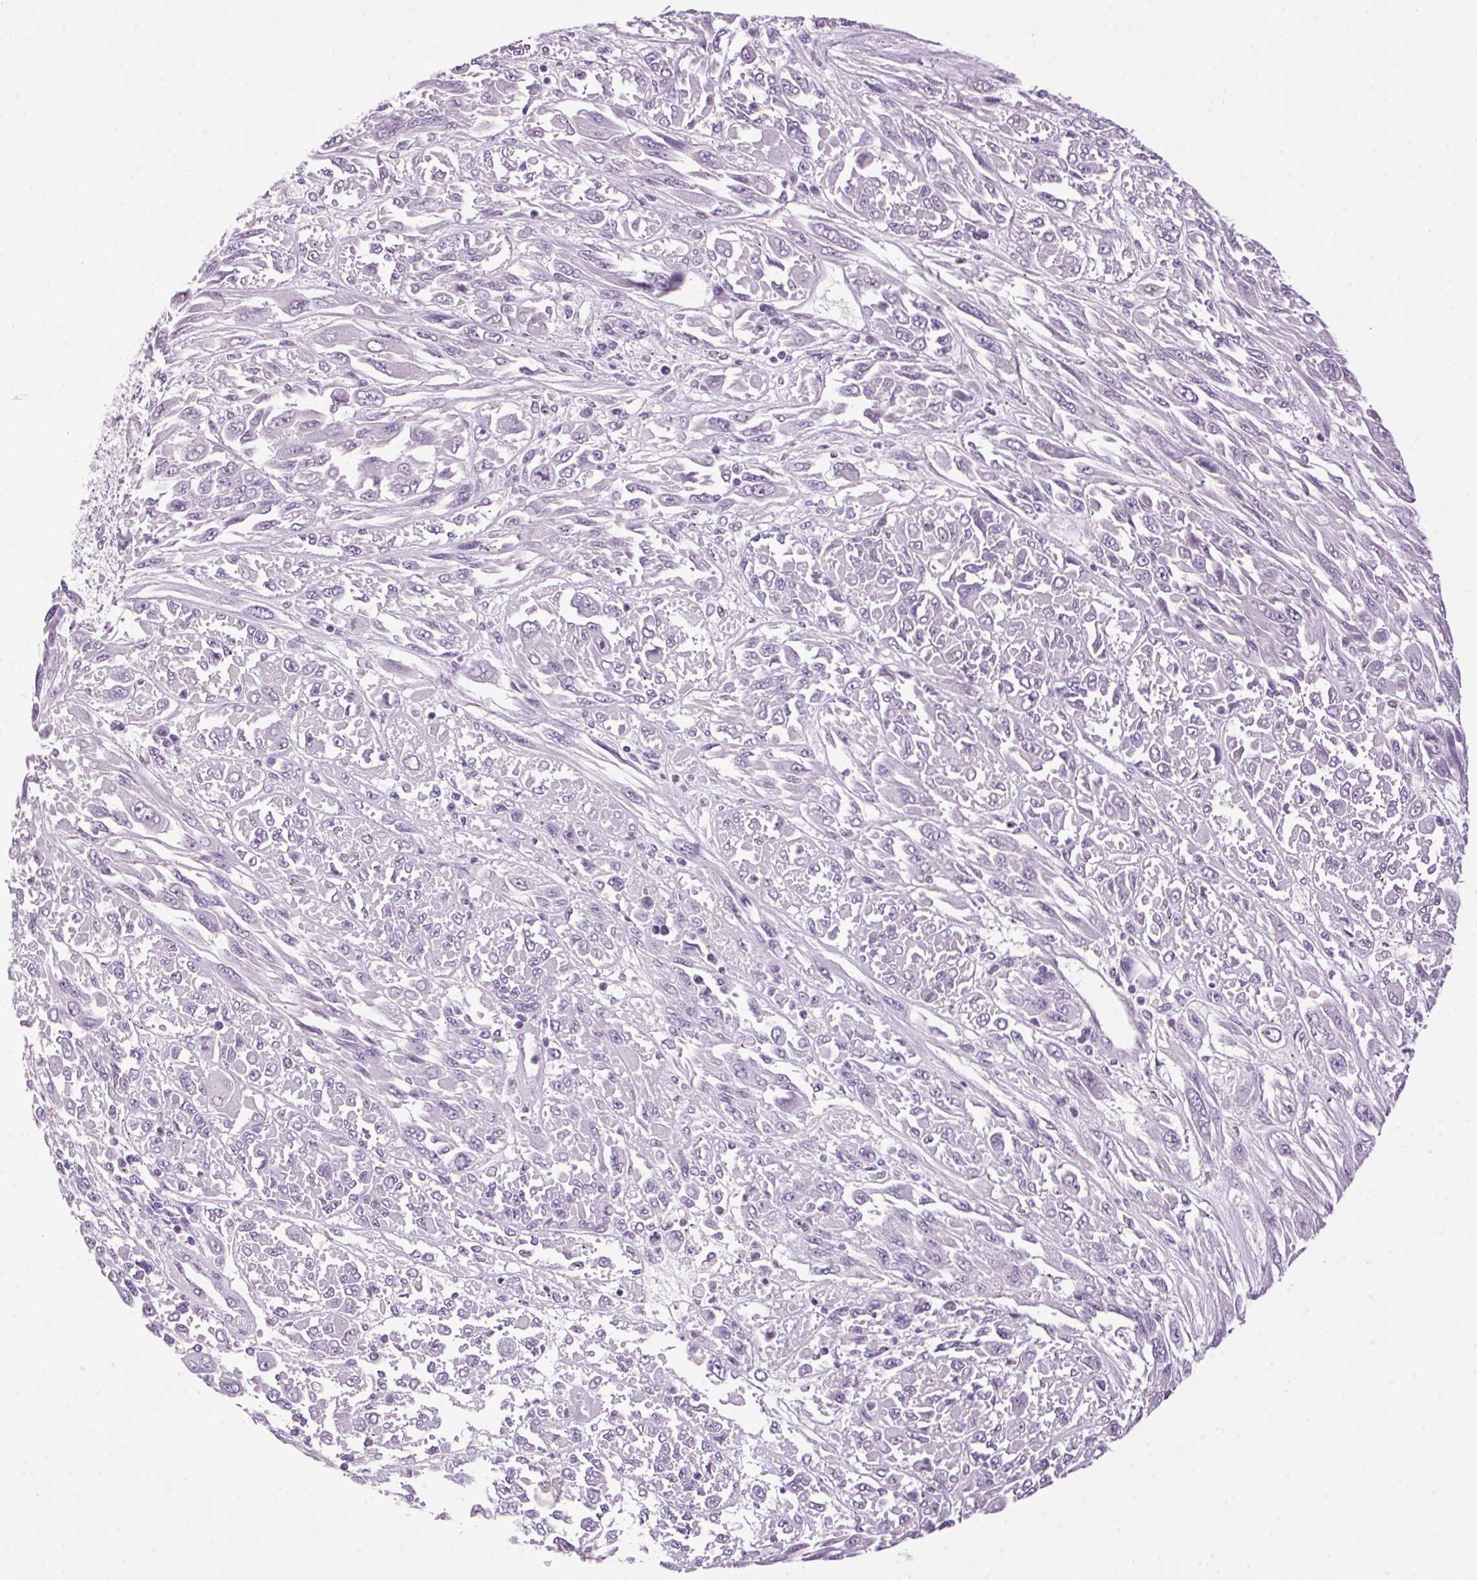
{"staining": {"intensity": "negative", "quantity": "none", "location": "none"}, "tissue": "melanoma", "cell_type": "Tumor cells", "image_type": "cancer", "snomed": [{"axis": "morphology", "description": "Malignant melanoma, NOS"}, {"axis": "topography", "description": "Skin"}], "caption": "Tumor cells show no significant protein positivity in melanoma.", "gene": "TMEM88B", "patient": {"sex": "female", "age": 91}}